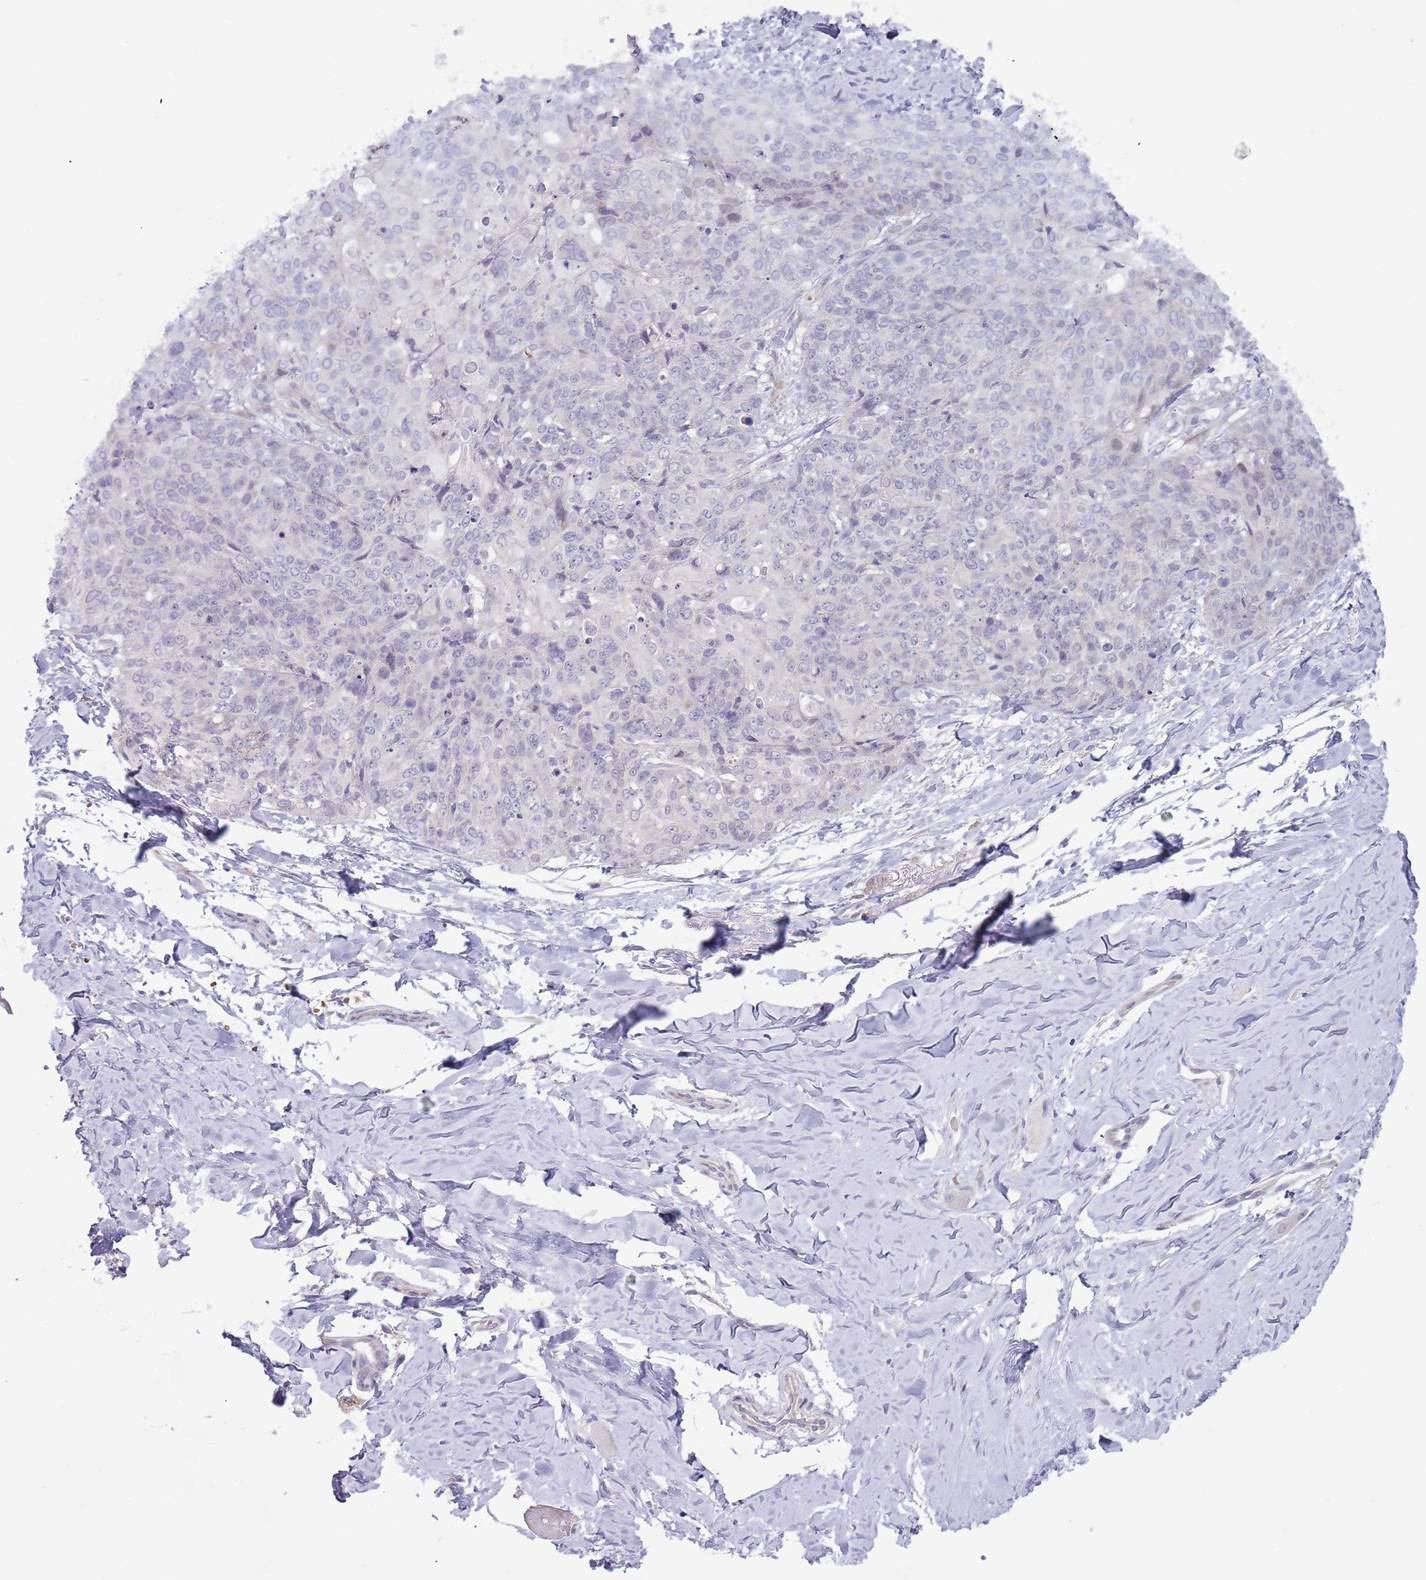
{"staining": {"intensity": "negative", "quantity": "none", "location": "none"}, "tissue": "skin cancer", "cell_type": "Tumor cells", "image_type": "cancer", "snomed": [{"axis": "morphology", "description": "Squamous cell carcinoma, NOS"}, {"axis": "topography", "description": "Skin"}, {"axis": "topography", "description": "Vulva"}], "caption": "DAB immunohistochemical staining of skin squamous cell carcinoma demonstrates no significant staining in tumor cells.", "gene": "PRAC1", "patient": {"sex": "female", "age": 85}}